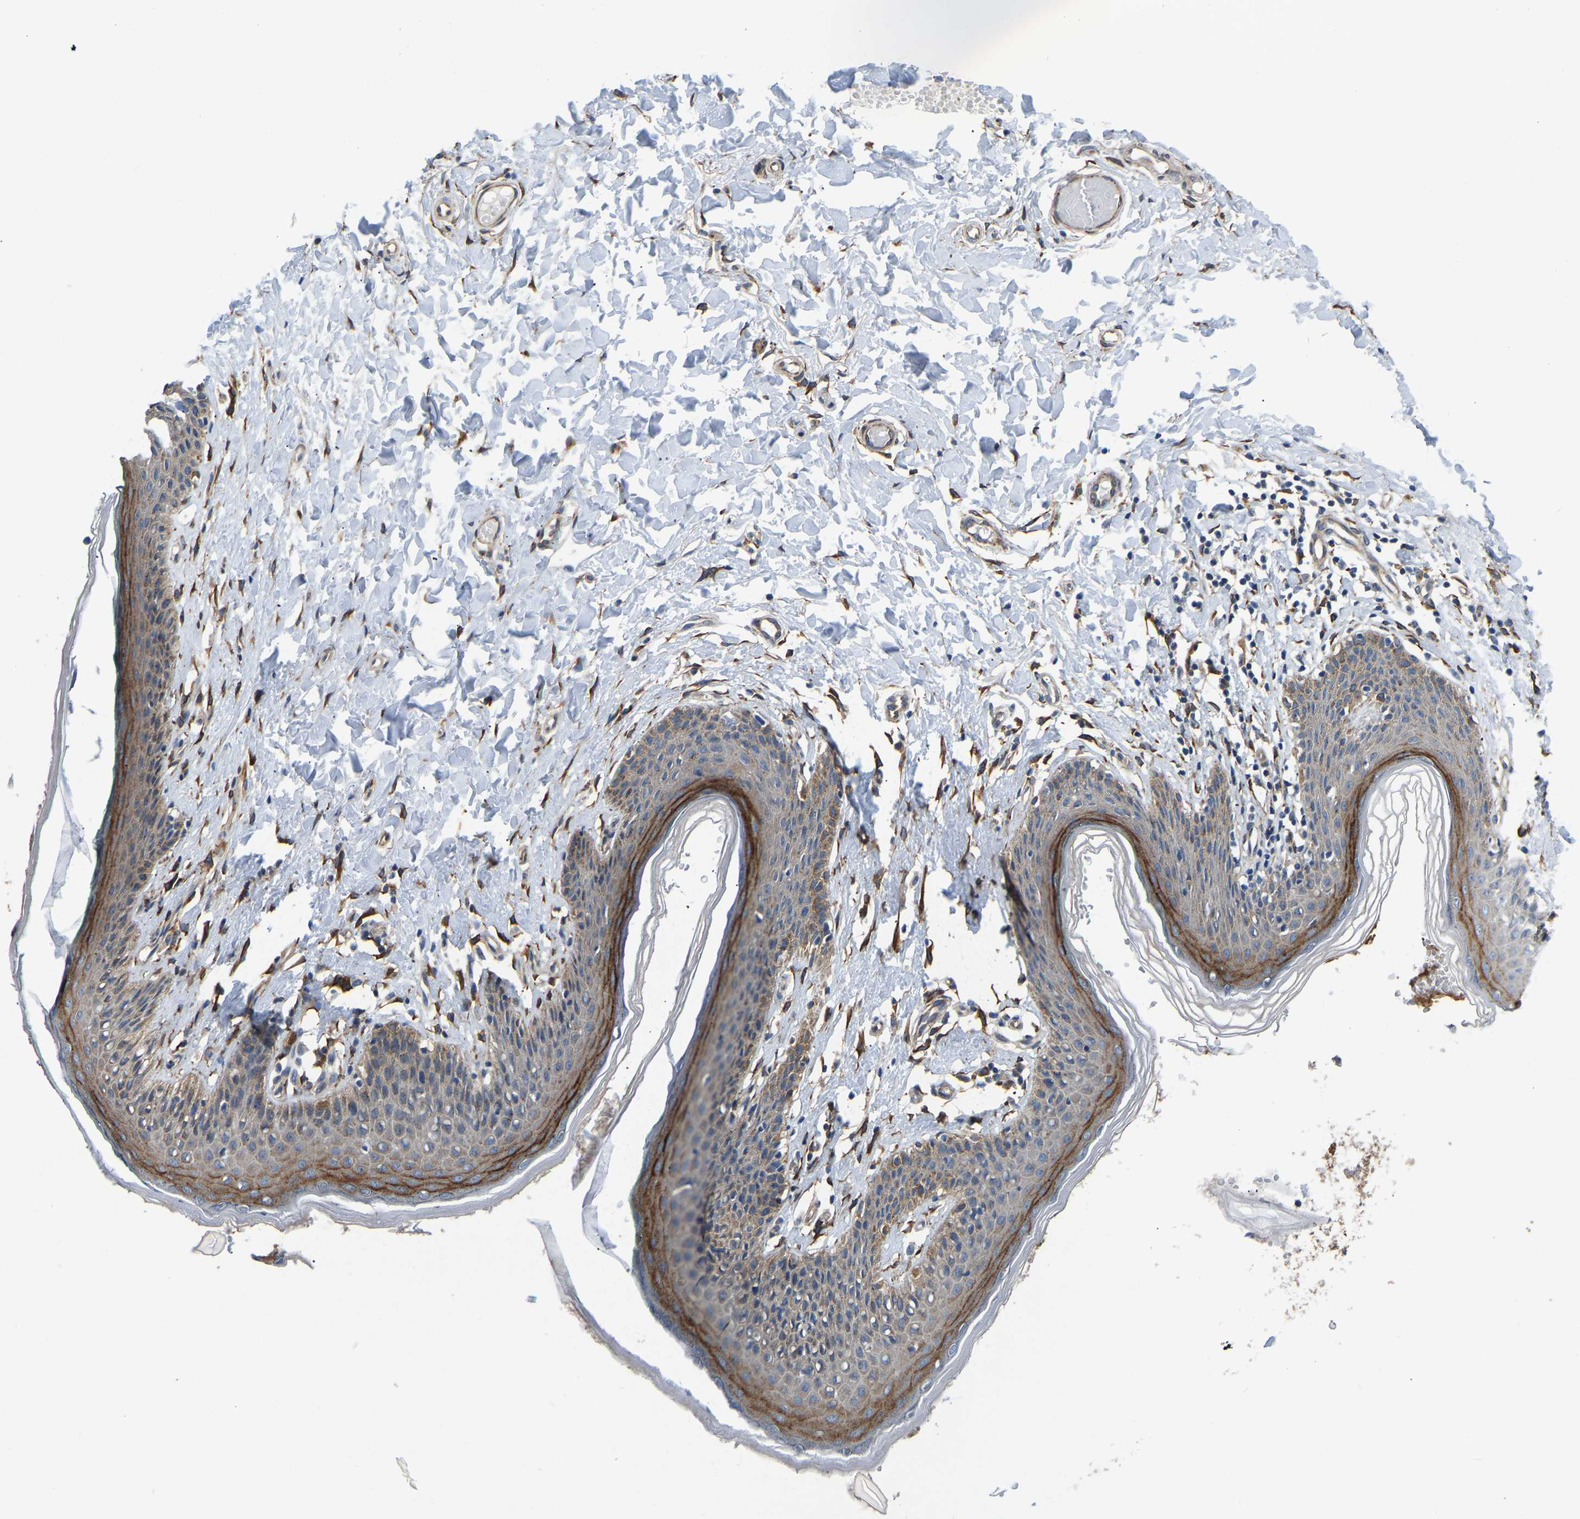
{"staining": {"intensity": "moderate", "quantity": ">75%", "location": "cytoplasmic/membranous"}, "tissue": "skin", "cell_type": "Epidermal cells", "image_type": "normal", "snomed": [{"axis": "morphology", "description": "Normal tissue, NOS"}, {"axis": "topography", "description": "Vulva"}], "caption": "The image displays immunohistochemical staining of benign skin. There is moderate cytoplasmic/membranous expression is seen in about >75% of epidermal cells.", "gene": "ARL6IP5", "patient": {"sex": "female", "age": 66}}